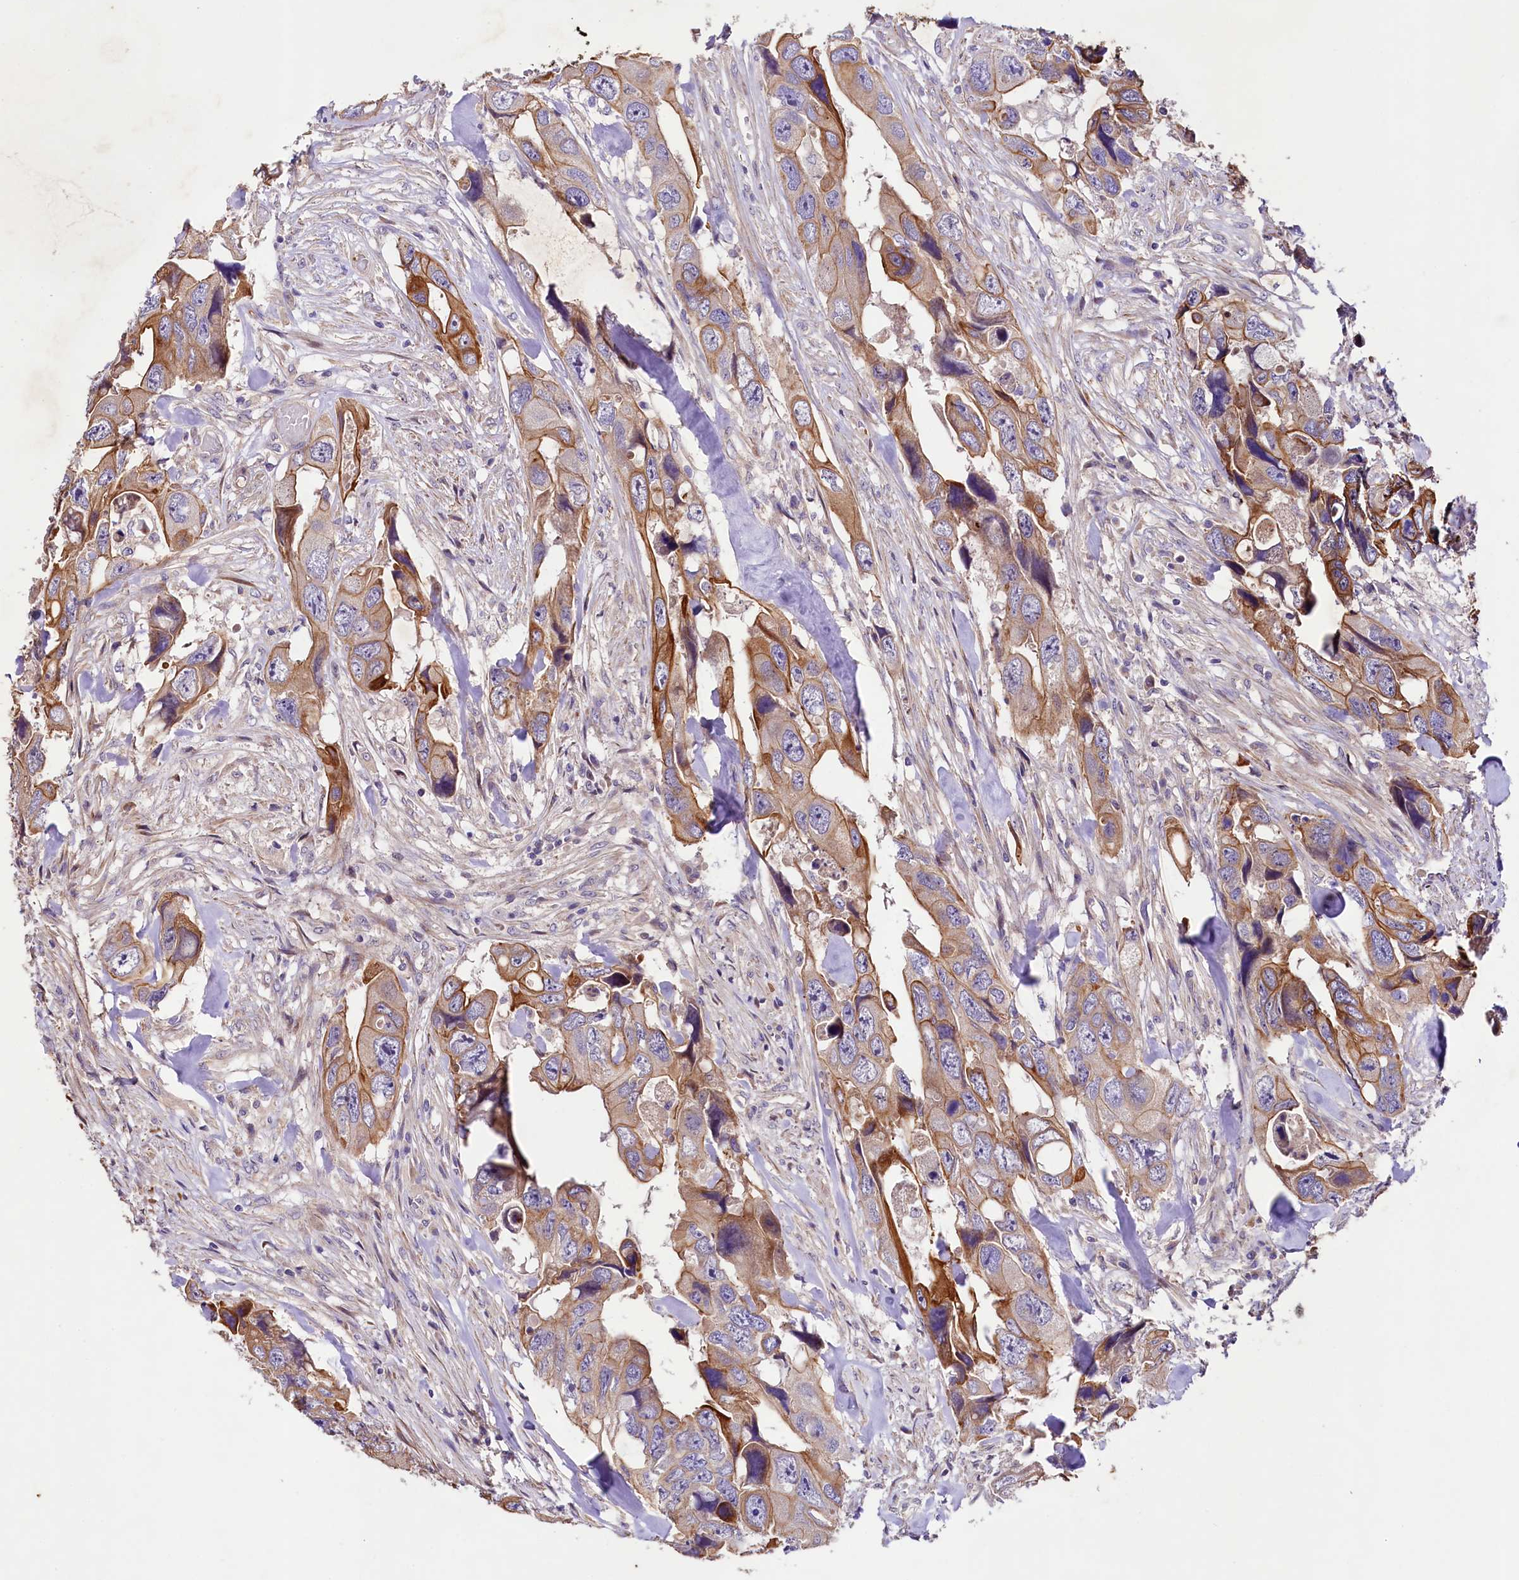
{"staining": {"intensity": "strong", "quantity": "25%-75%", "location": "cytoplasmic/membranous"}, "tissue": "colorectal cancer", "cell_type": "Tumor cells", "image_type": "cancer", "snomed": [{"axis": "morphology", "description": "Adenocarcinoma, NOS"}, {"axis": "topography", "description": "Rectum"}], "caption": "An image of human colorectal cancer (adenocarcinoma) stained for a protein shows strong cytoplasmic/membranous brown staining in tumor cells.", "gene": "VPS11", "patient": {"sex": "male", "age": 57}}